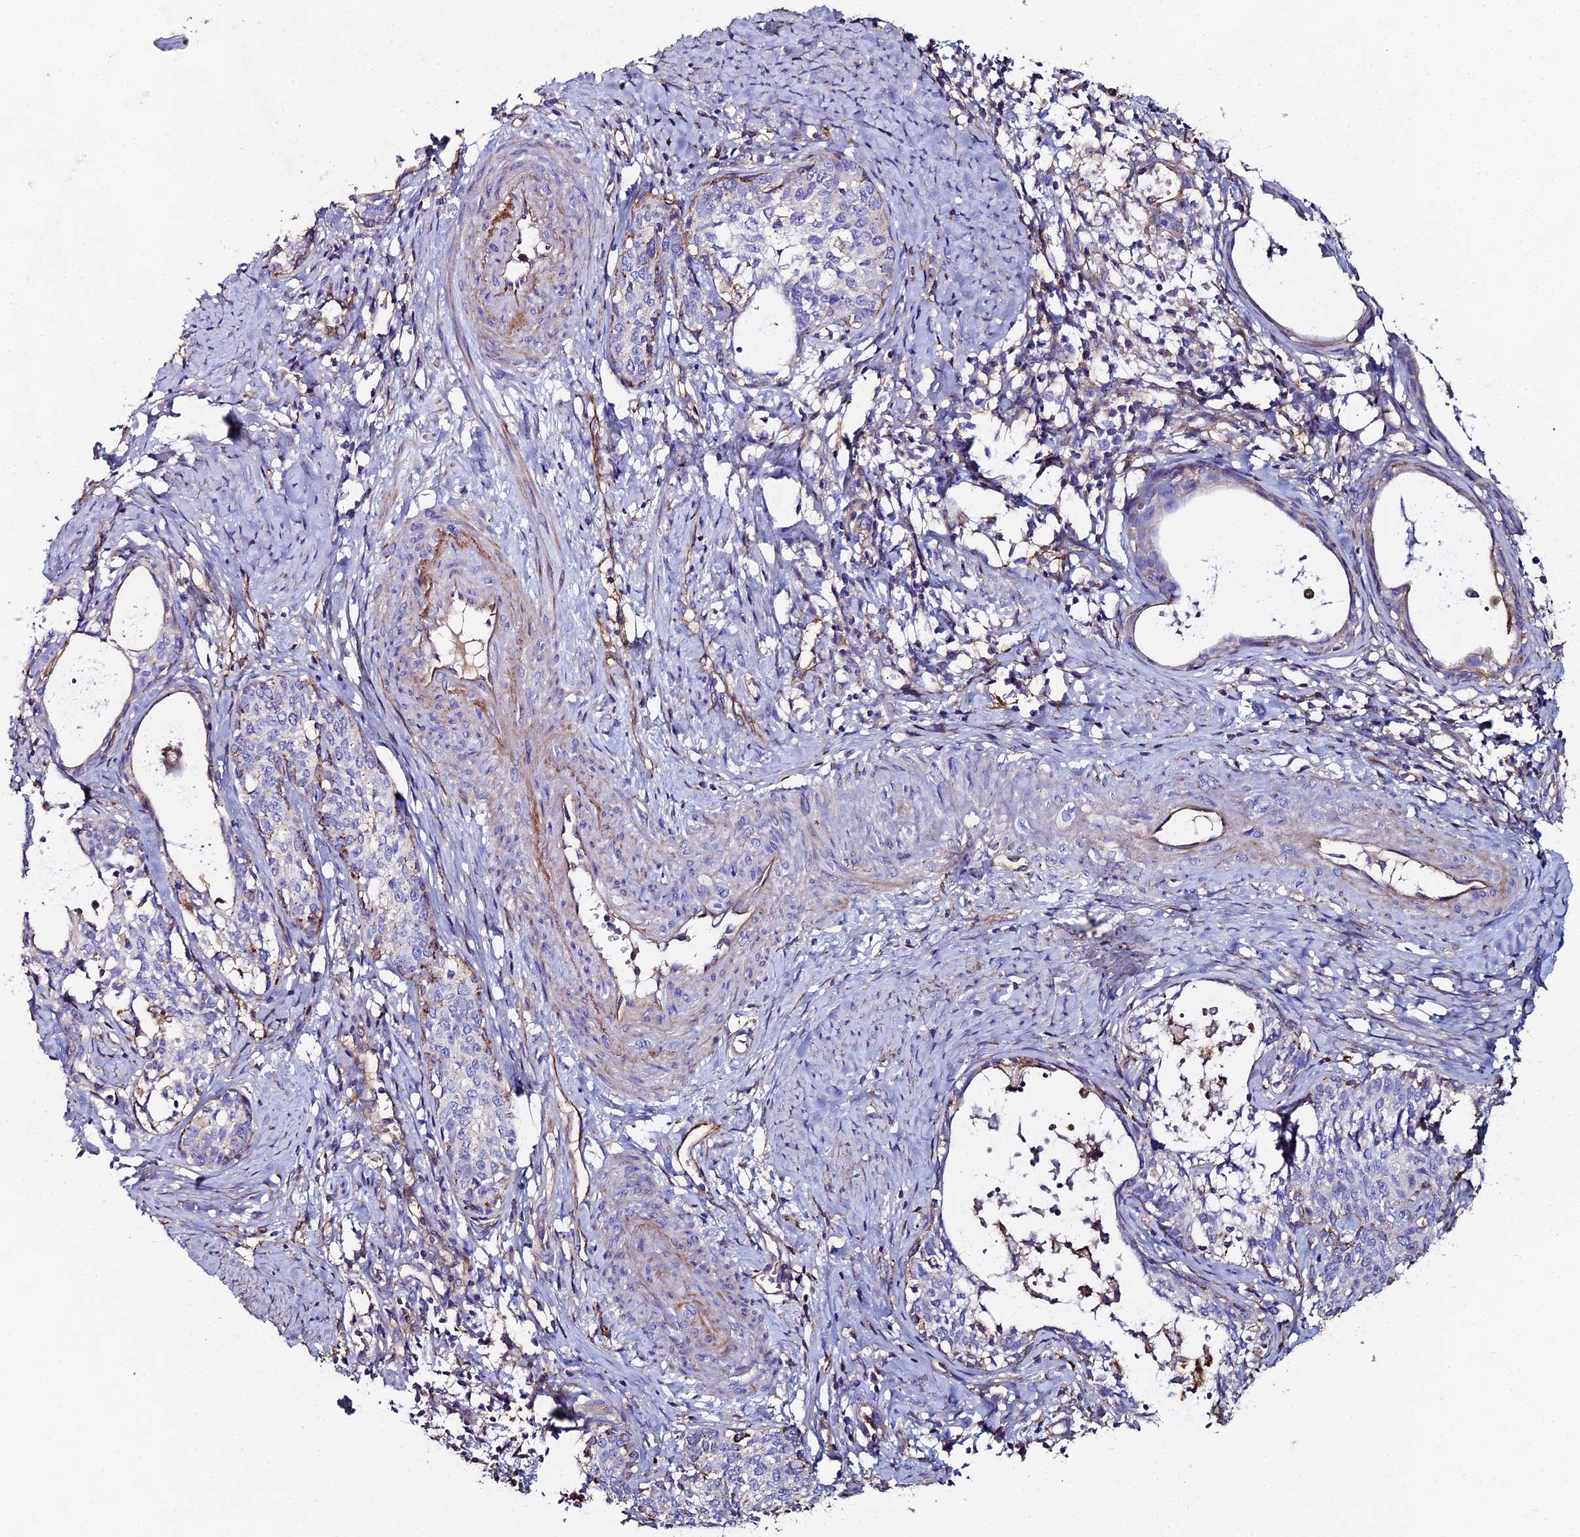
{"staining": {"intensity": "negative", "quantity": "none", "location": "none"}, "tissue": "cervical cancer", "cell_type": "Tumor cells", "image_type": "cancer", "snomed": [{"axis": "morphology", "description": "Squamous cell carcinoma, NOS"}, {"axis": "topography", "description": "Cervix"}], "caption": "Tumor cells are negative for brown protein staining in cervical cancer (squamous cell carcinoma).", "gene": "C6", "patient": {"sex": "female", "age": 52}}